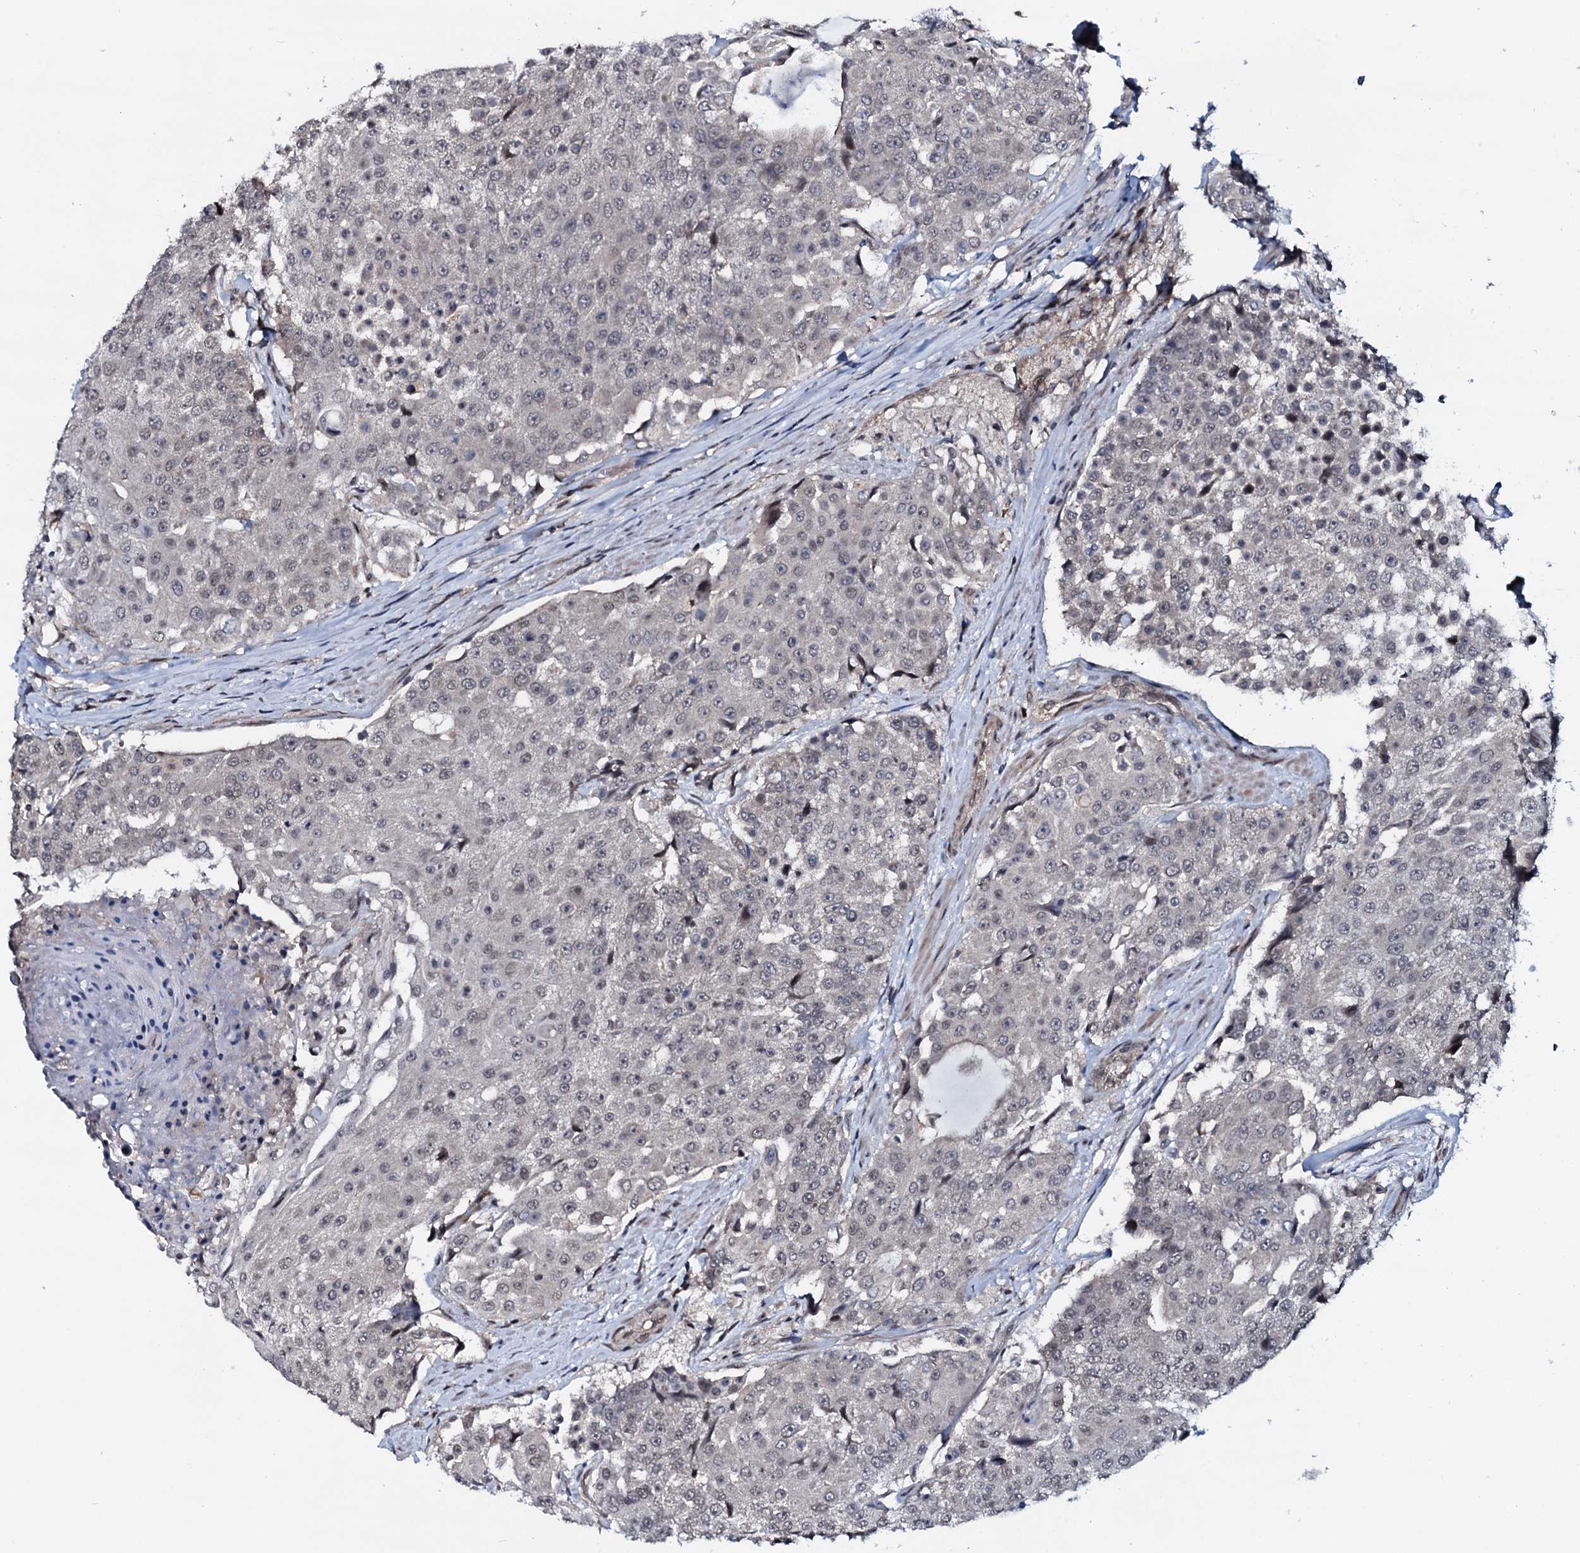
{"staining": {"intensity": "weak", "quantity": "<25%", "location": "nuclear"}, "tissue": "urothelial cancer", "cell_type": "Tumor cells", "image_type": "cancer", "snomed": [{"axis": "morphology", "description": "Urothelial carcinoma, High grade"}, {"axis": "topography", "description": "Urinary bladder"}], "caption": "This histopathology image is of high-grade urothelial carcinoma stained with IHC to label a protein in brown with the nuclei are counter-stained blue. There is no expression in tumor cells. (IHC, brightfield microscopy, high magnification).", "gene": "OGFOD2", "patient": {"sex": "female", "age": 63}}